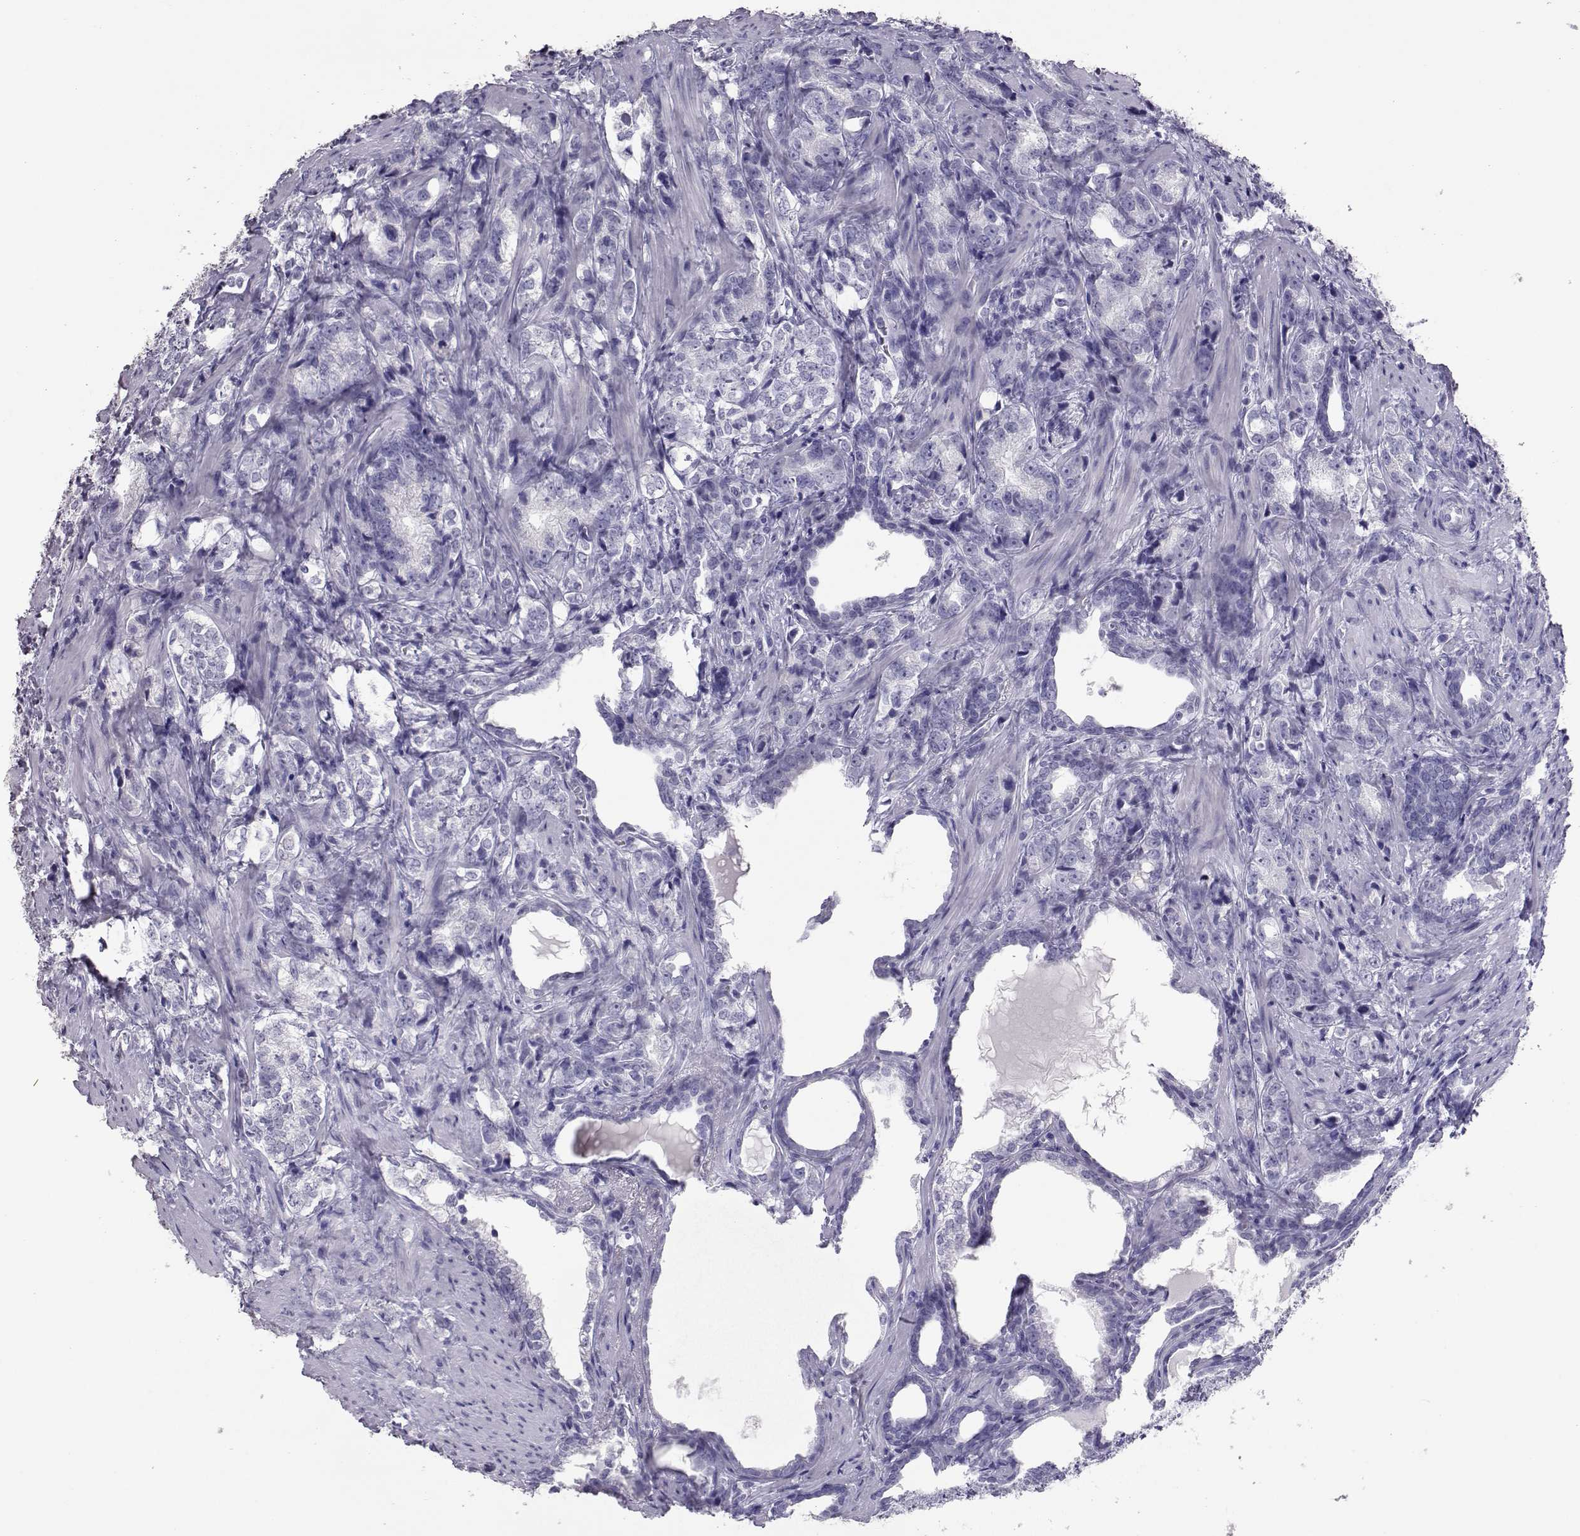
{"staining": {"intensity": "negative", "quantity": "none", "location": "none"}, "tissue": "prostate cancer", "cell_type": "Tumor cells", "image_type": "cancer", "snomed": [{"axis": "morphology", "description": "Adenocarcinoma, NOS"}, {"axis": "topography", "description": "Prostate and seminal vesicle, NOS"}], "caption": "There is no significant positivity in tumor cells of adenocarcinoma (prostate).", "gene": "PMCH", "patient": {"sex": "male", "age": 63}}